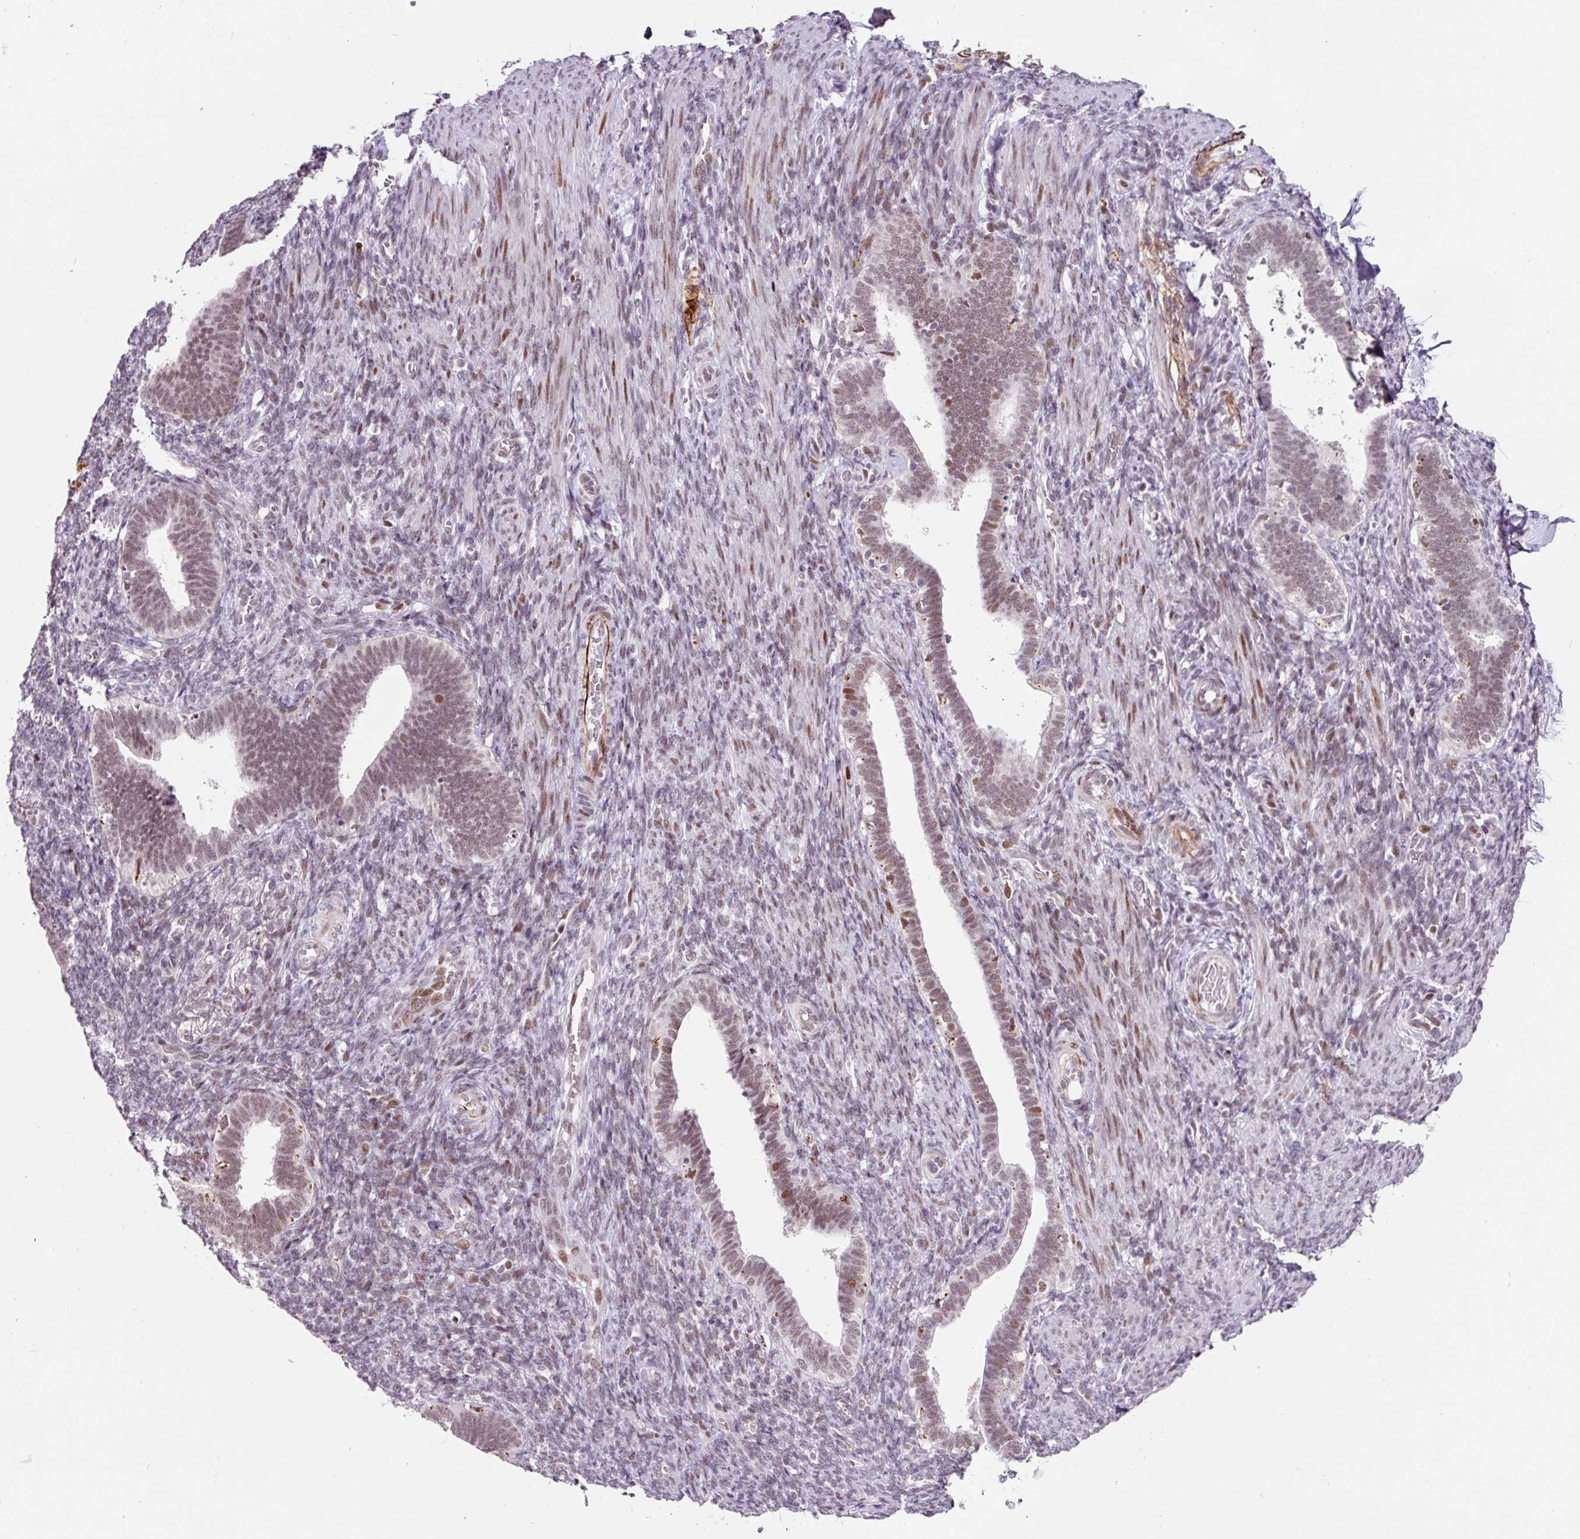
{"staining": {"intensity": "moderate", "quantity": "25%-75%", "location": "nuclear"}, "tissue": "endometrium", "cell_type": "Cells in endometrial stroma", "image_type": "normal", "snomed": [{"axis": "morphology", "description": "Normal tissue, NOS"}, {"axis": "topography", "description": "Endometrium"}], "caption": "Human endometrium stained with a brown dye demonstrates moderate nuclear positive expression in approximately 25%-75% of cells in endometrial stroma.", "gene": "CCNL2", "patient": {"sex": "female", "age": 34}}